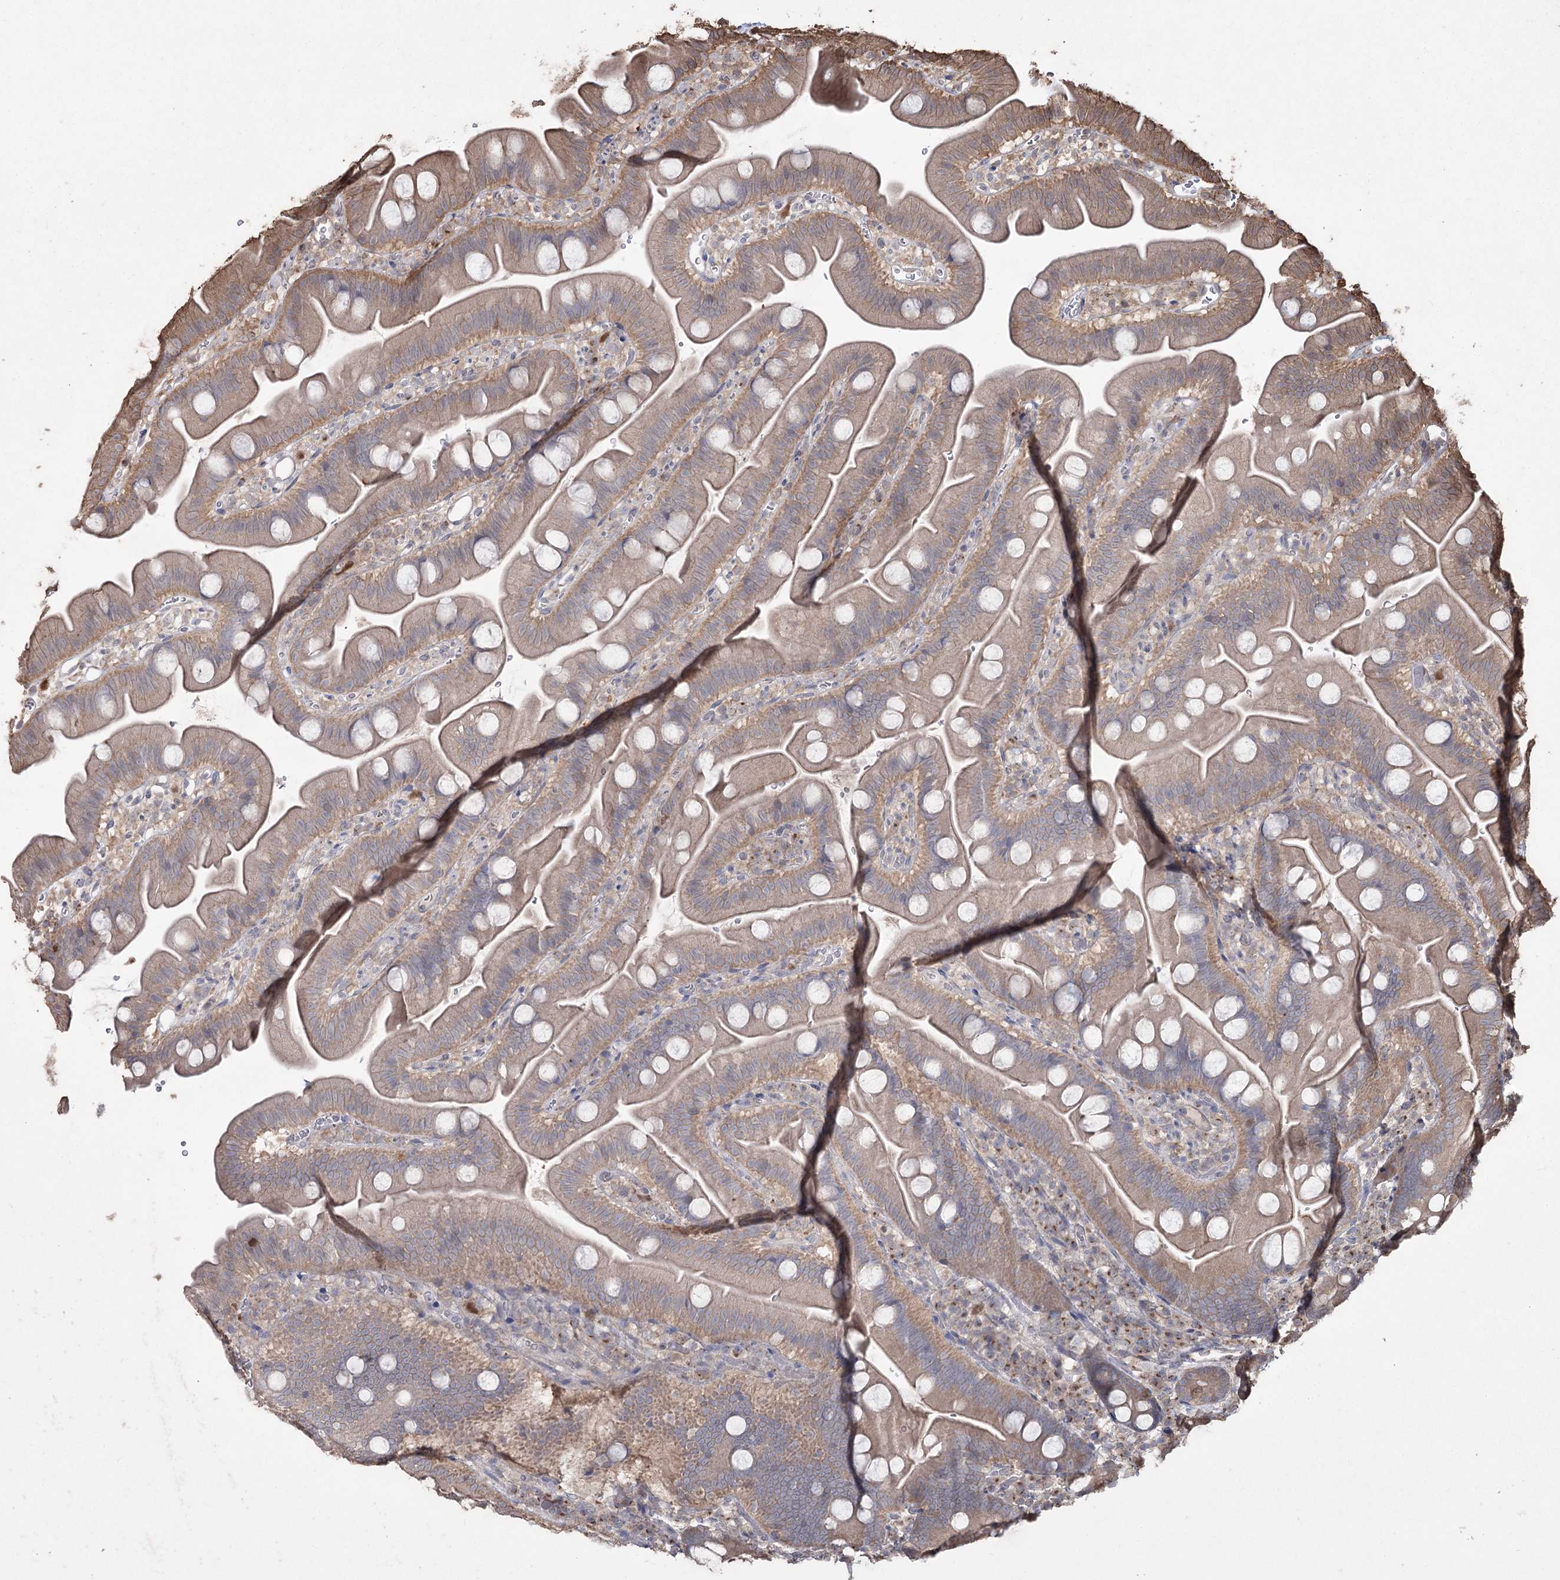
{"staining": {"intensity": "weak", "quantity": ">75%", "location": "cytoplasmic/membranous,nuclear"}, "tissue": "small intestine", "cell_type": "Glandular cells", "image_type": "normal", "snomed": [{"axis": "morphology", "description": "Normal tissue, NOS"}, {"axis": "topography", "description": "Small intestine"}], "caption": "Immunohistochemical staining of normal human small intestine shows >75% levels of weak cytoplasmic/membranous,nuclear protein positivity in about >75% of glandular cells.", "gene": "PRC1", "patient": {"sex": "female", "age": 68}}